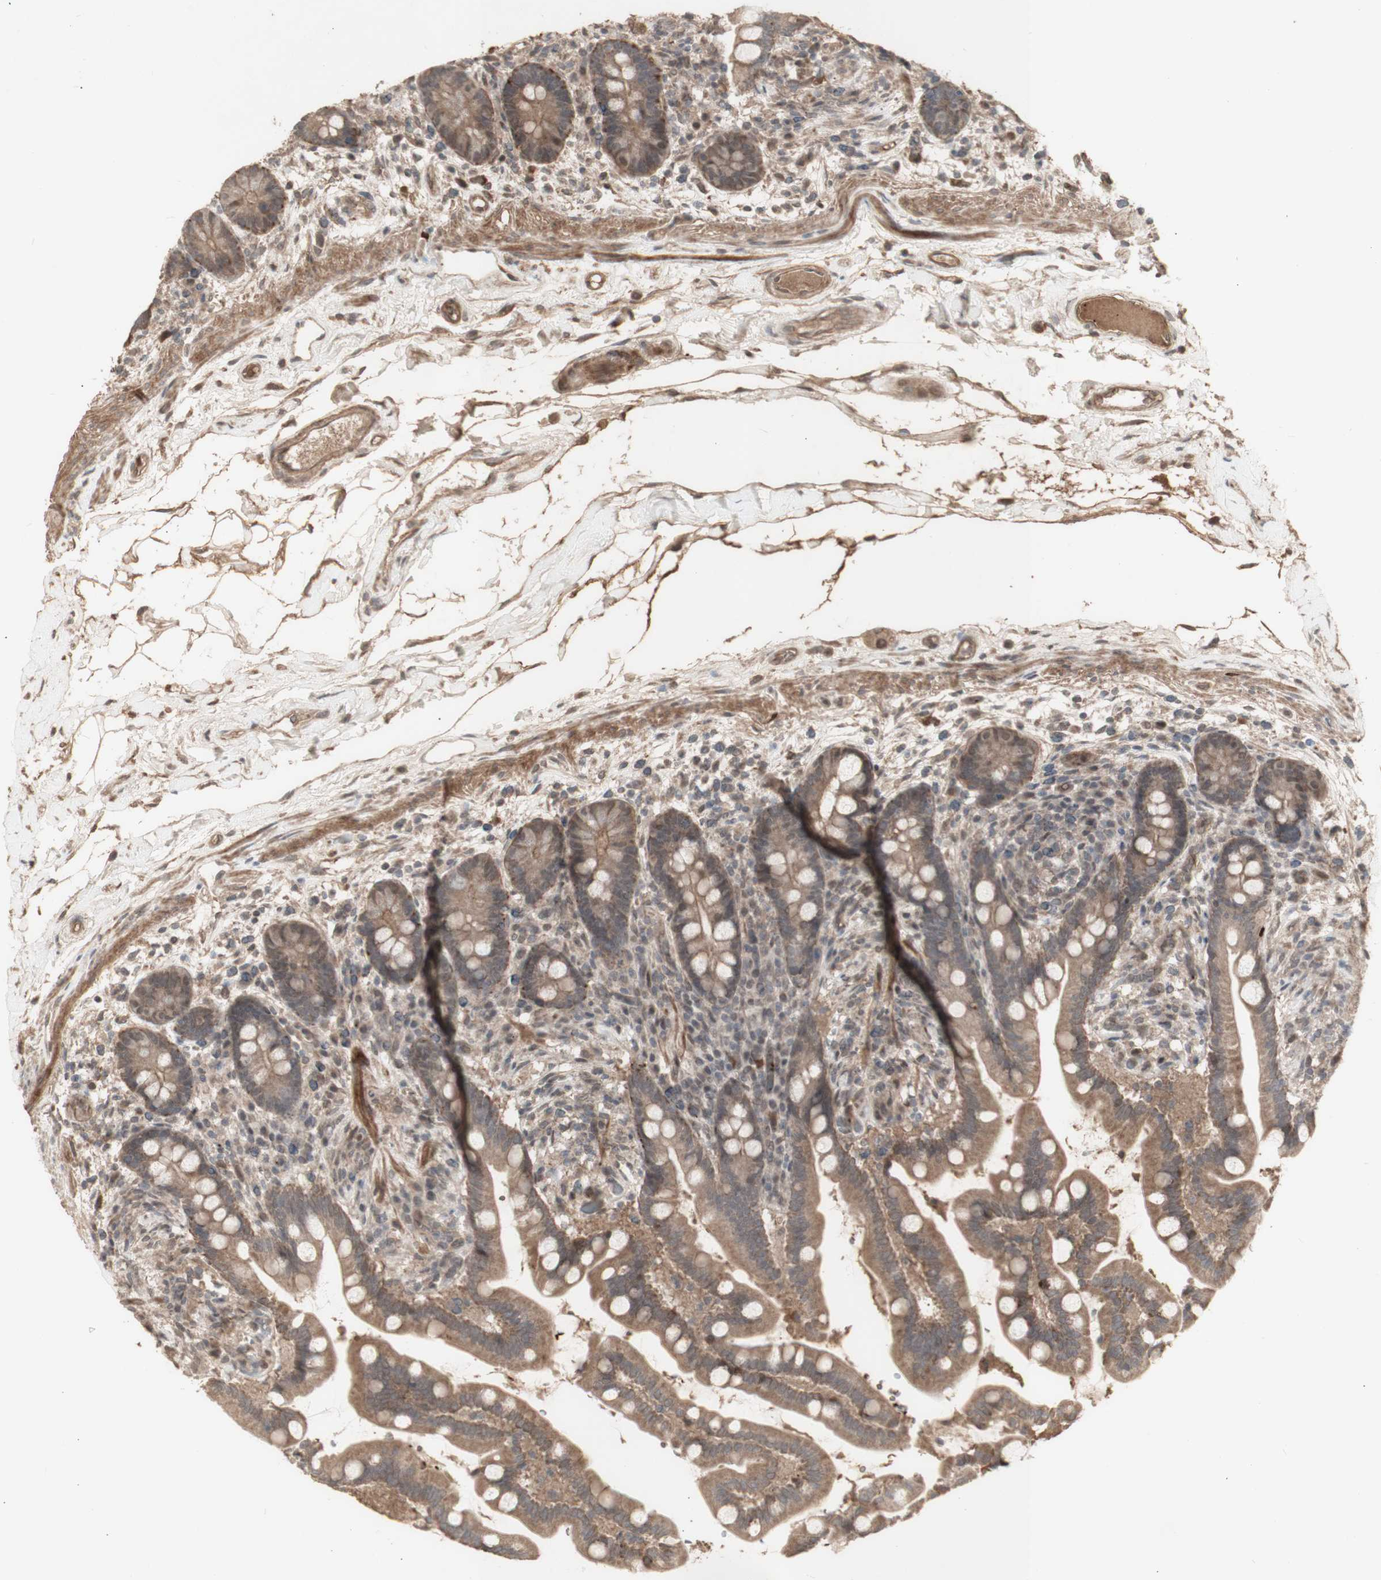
{"staining": {"intensity": "moderate", "quantity": ">75%", "location": "cytoplasmic/membranous"}, "tissue": "colon", "cell_type": "Endothelial cells", "image_type": "normal", "snomed": [{"axis": "morphology", "description": "Normal tissue, NOS"}, {"axis": "topography", "description": "Colon"}], "caption": "IHC histopathology image of normal colon: human colon stained using immunohistochemistry (IHC) exhibits medium levels of moderate protein expression localized specifically in the cytoplasmic/membranous of endothelial cells, appearing as a cytoplasmic/membranous brown color.", "gene": "ALOX12", "patient": {"sex": "male", "age": 73}}